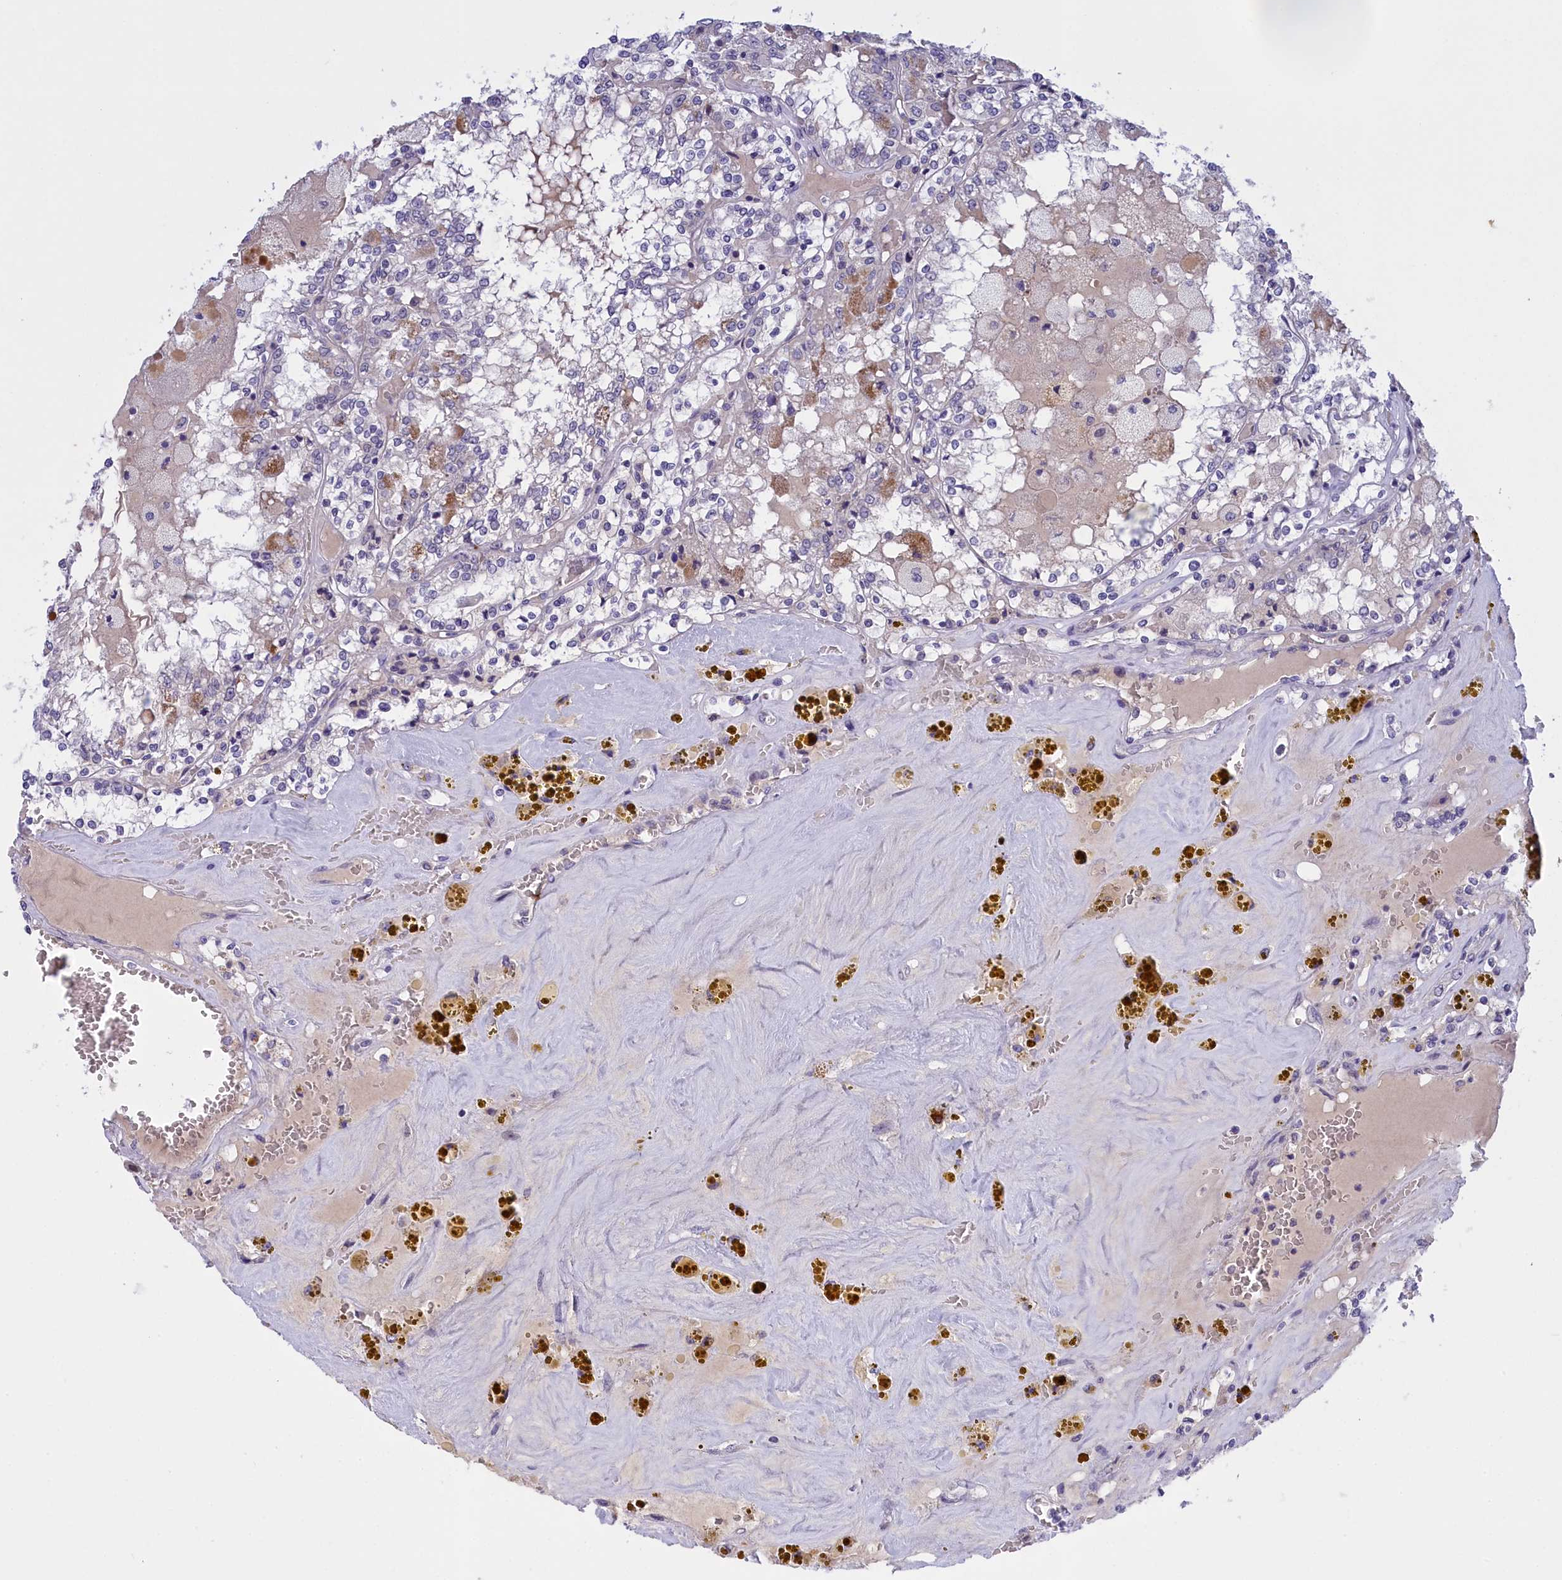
{"staining": {"intensity": "negative", "quantity": "none", "location": "none"}, "tissue": "renal cancer", "cell_type": "Tumor cells", "image_type": "cancer", "snomed": [{"axis": "morphology", "description": "Adenocarcinoma, NOS"}, {"axis": "topography", "description": "Kidney"}], "caption": "Human renal cancer (adenocarcinoma) stained for a protein using immunohistochemistry (IHC) exhibits no staining in tumor cells.", "gene": "FAM149B1", "patient": {"sex": "female", "age": 56}}